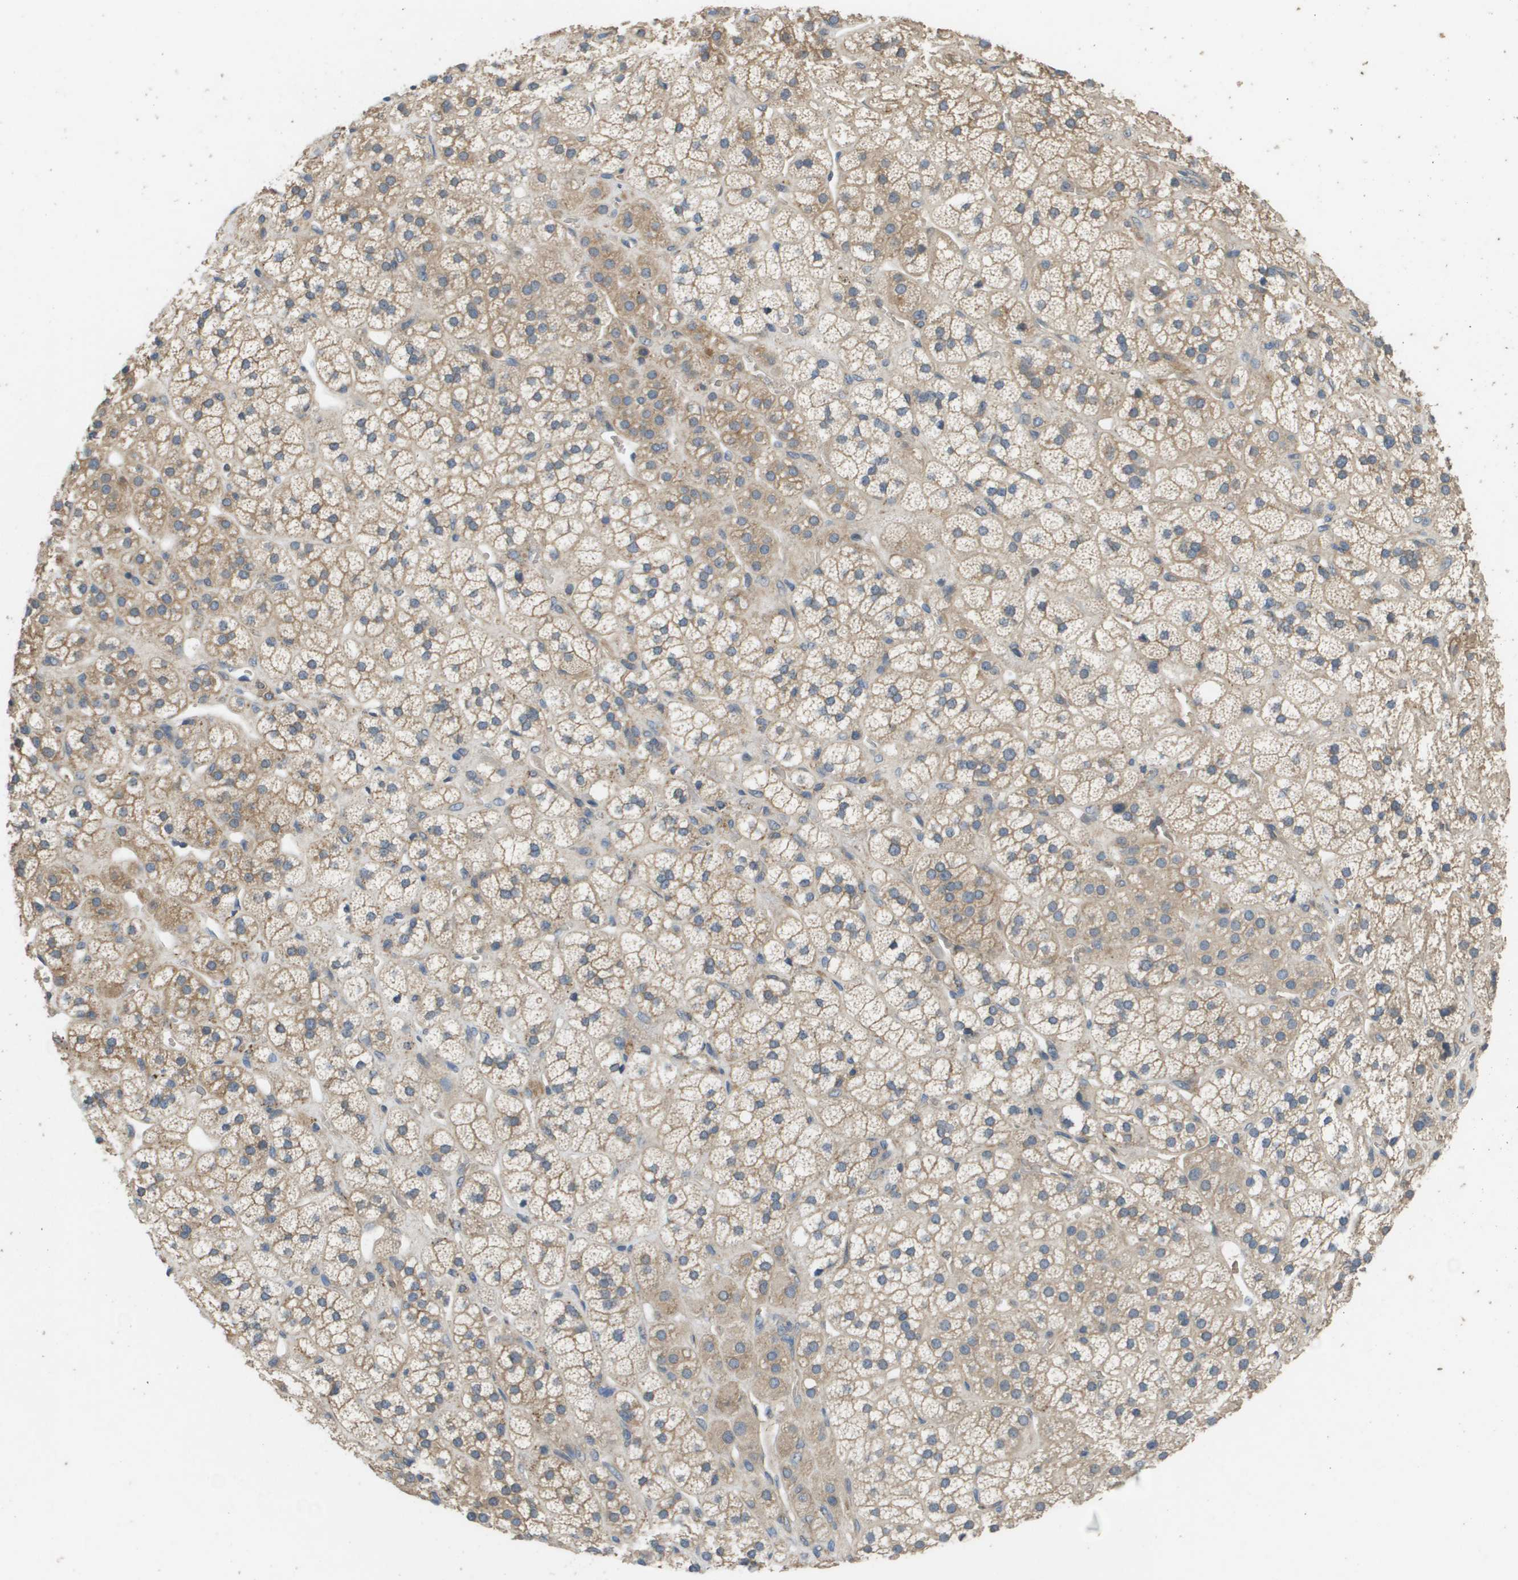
{"staining": {"intensity": "moderate", "quantity": ">75%", "location": "cytoplasmic/membranous"}, "tissue": "adrenal gland", "cell_type": "Glandular cells", "image_type": "normal", "snomed": [{"axis": "morphology", "description": "Normal tissue, NOS"}, {"axis": "topography", "description": "Adrenal gland"}], "caption": "Immunohistochemistry (IHC) histopathology image of normal adrenal gland: human adrenal gland stained using immunohistochemistry displays medium levels of moderate protein expression localized specifically in the cytoplasmic/membranous of glandular cells, appearing as a cytoplasmic/membranous brown color.", "gene": "KRT23", "patient": {"sex": "male", "age": 56}}